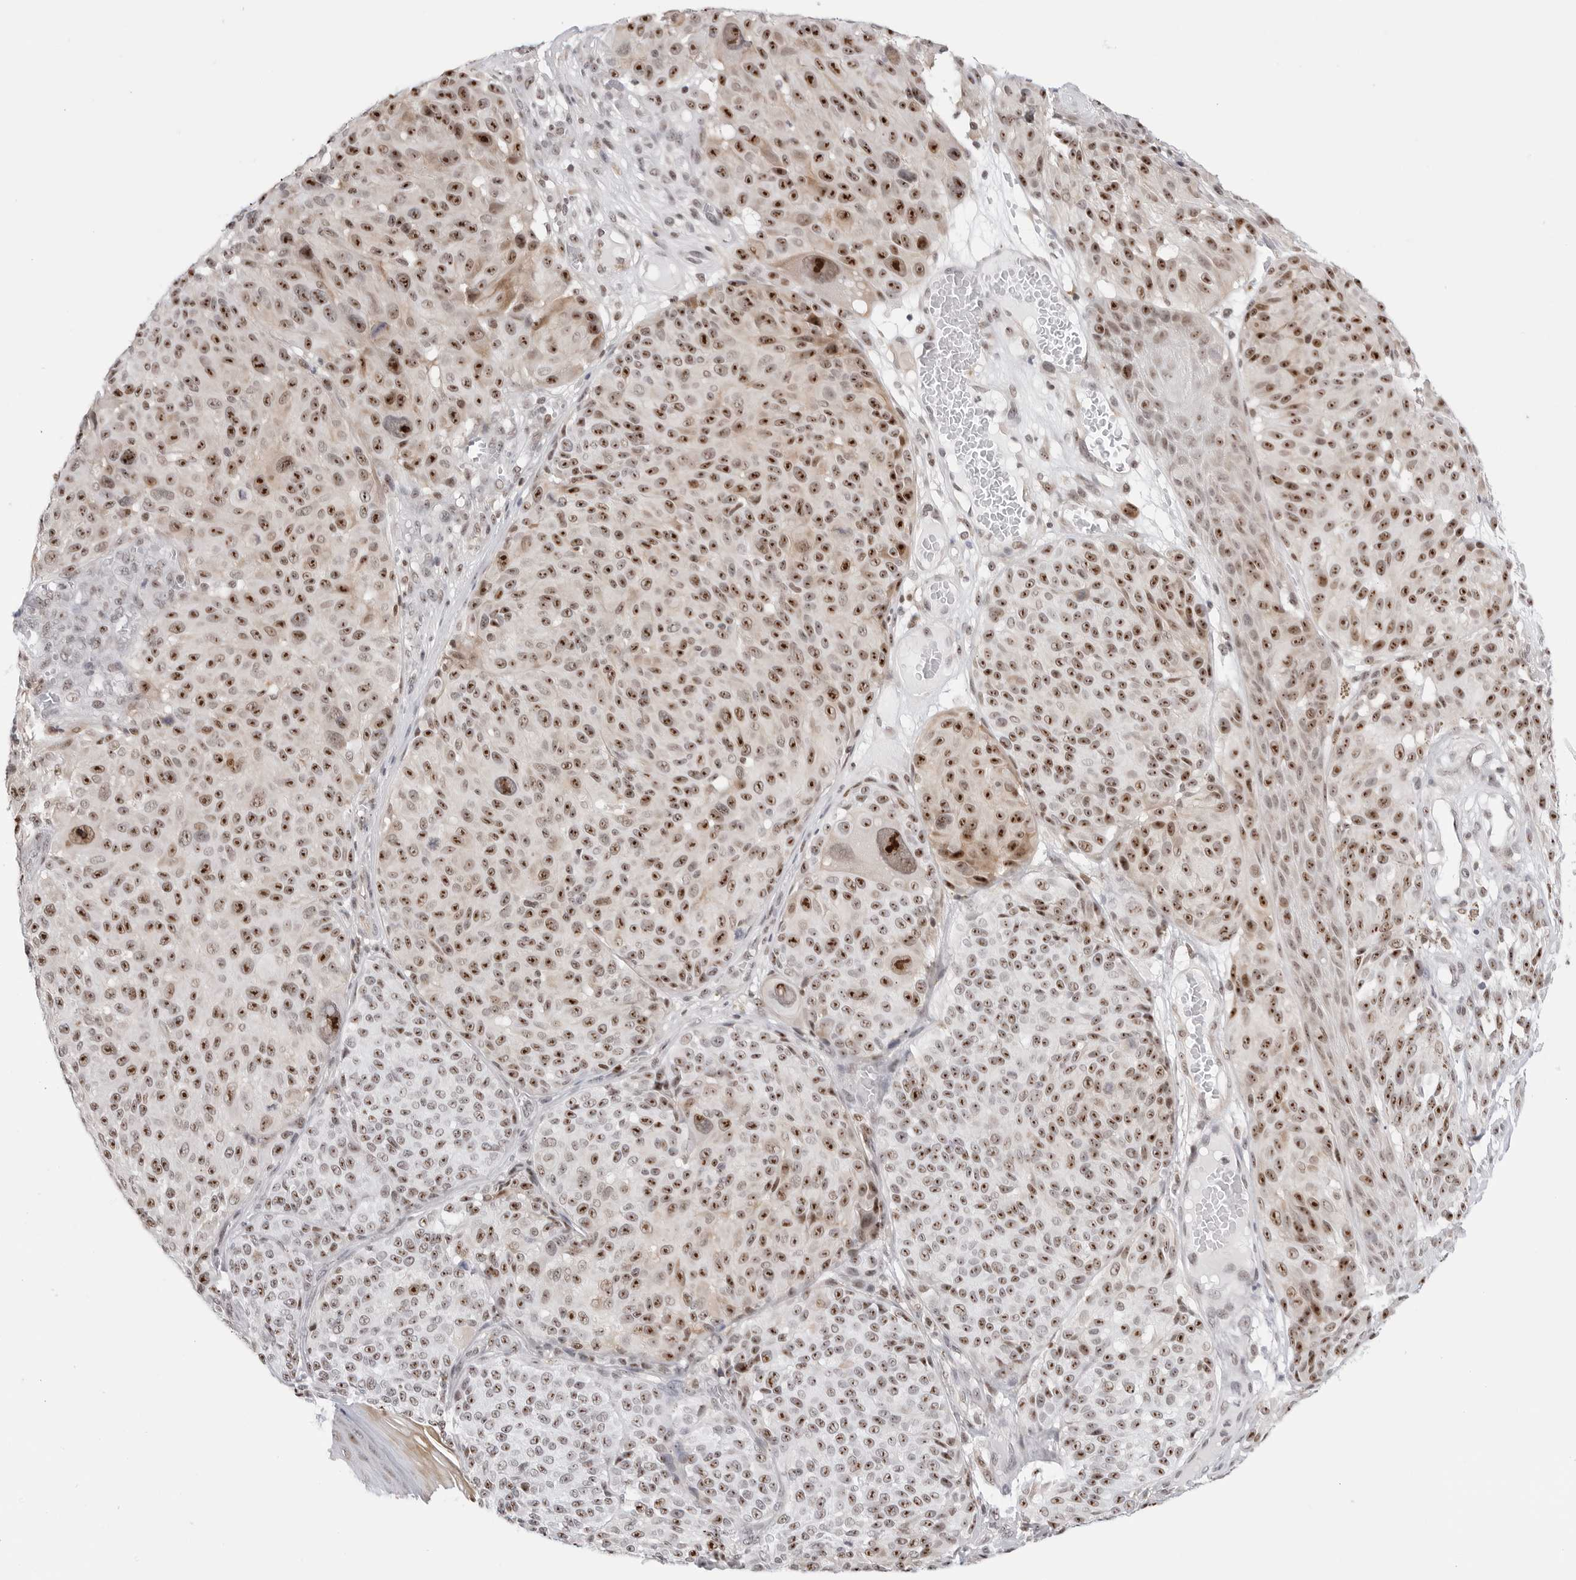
{"staining": {"intensity": "strong", "quantity": ">75%", "location": "nuclear"}, "tissue": "melanoma", "cell_type": "Tumor cells", "image_type": "cancer", "snomed": [{"axis": "morphology", "description": "Malignant melanoma, NOS"}, {"axis": "topography", "description": "Skin"}], "caption": "About >75% of tumor cells in melanoma reveal strong nuclear protein positivity as visualized by brown immunohistochemical staining.", "gene": "C1orf162", "patient": {"sex": "male", "age": 83}}